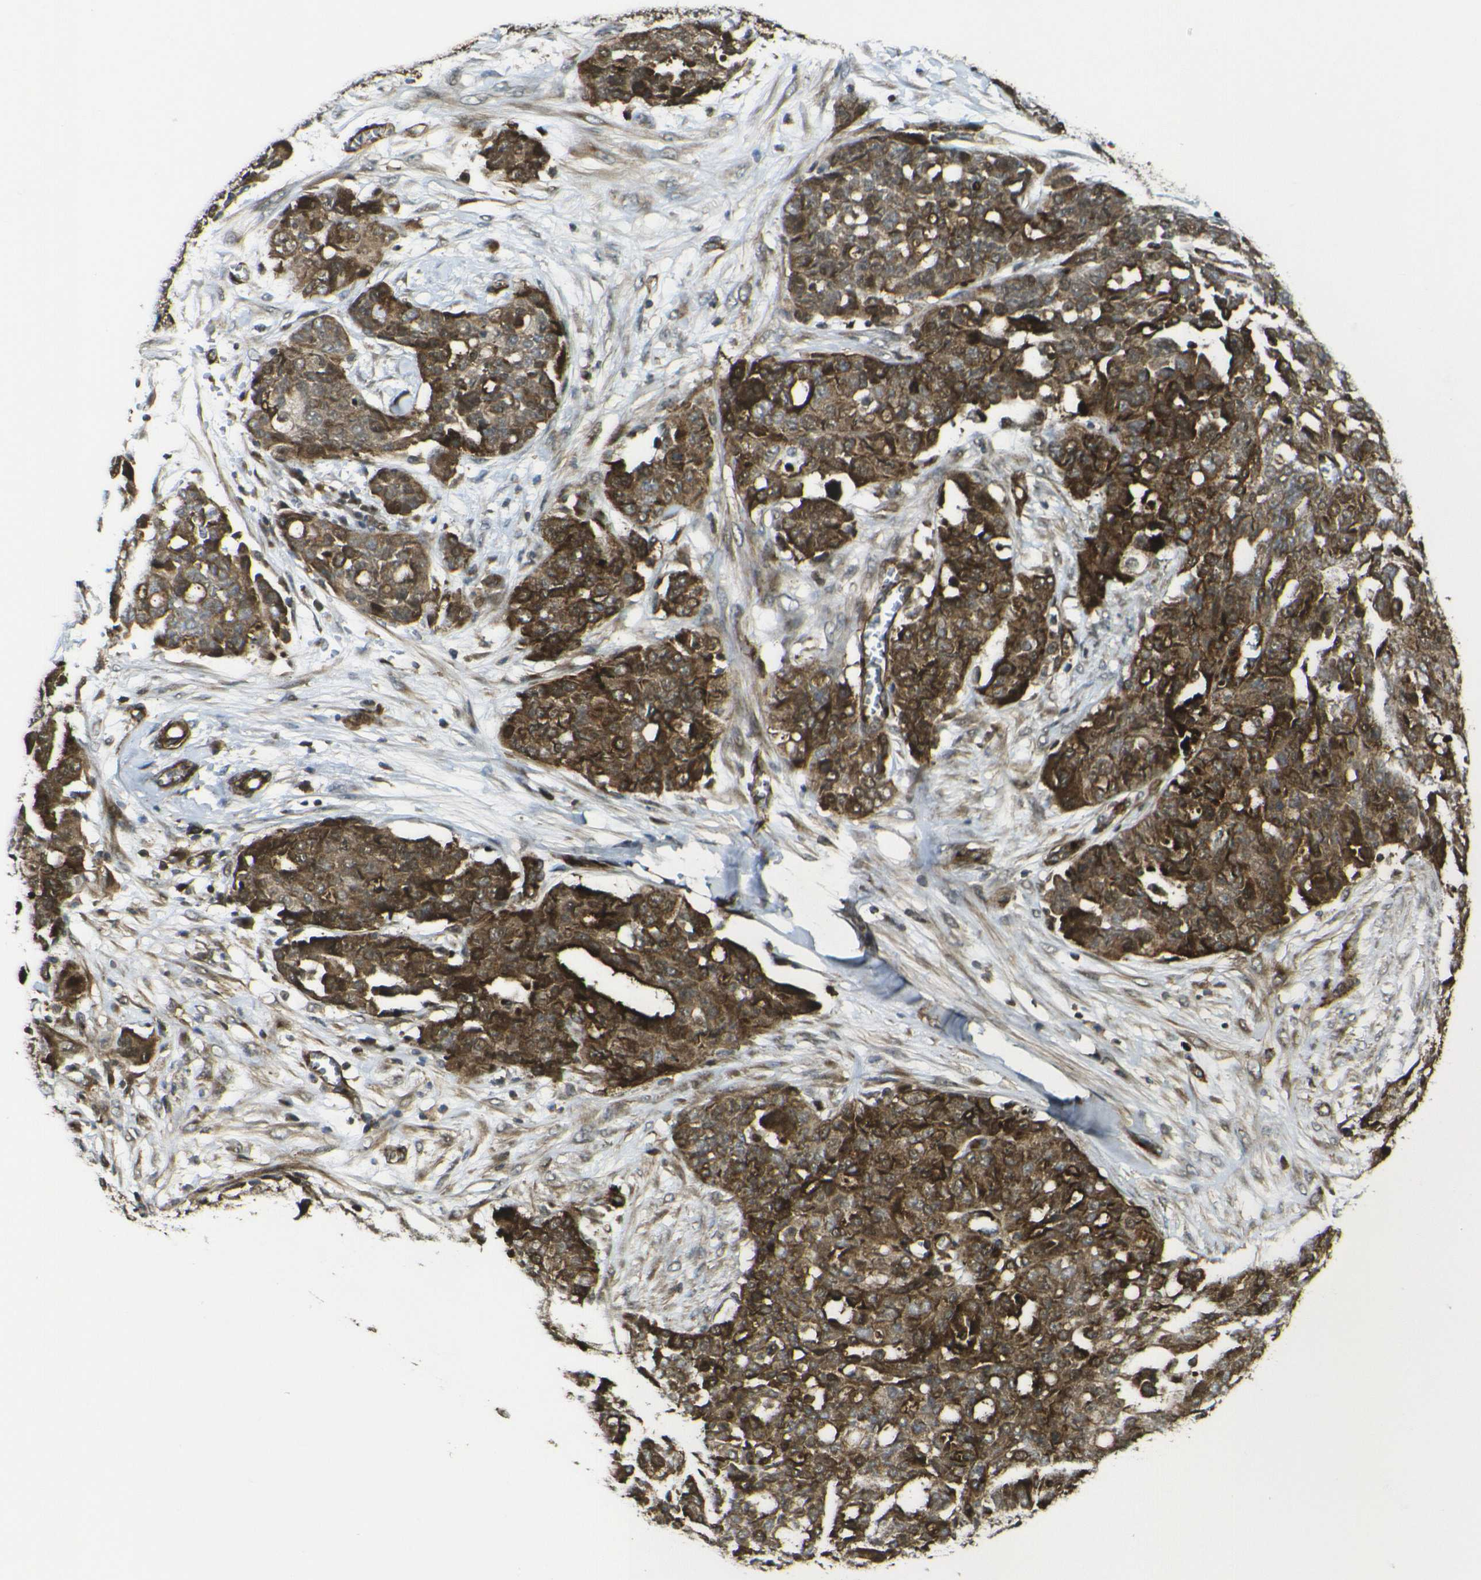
{"staining": {"intensity": "moderate", "quantity": ">75%", "location": "cytoplasmic/membranous,nuclear"}, "tissue": "ovarian cancer", "cell_type": "Tumor cells", "image_type": "cancer", "snomed": [{"axis": "morphology", "description": "Cystadenocarcinoma, serous, NOS"}, {"axis": "topography", "description": "Soft tissue"}, {"axis": "topography", "description": "Ovary"}], "caption": "Protein expression analysis of ovarian cancer displays moderate cytoplasmic/membranous and nuclear expression in about >75% of tumor cells. The staining was performed using DAB (3,3'-diaminobenzidine) to visualize the protein expression in brown, while the nuclei were stained in blue with hematoxylin (Magnification: 20x).", "gene": "ECE1", "patient": {"sex": "female", "age": 57}}